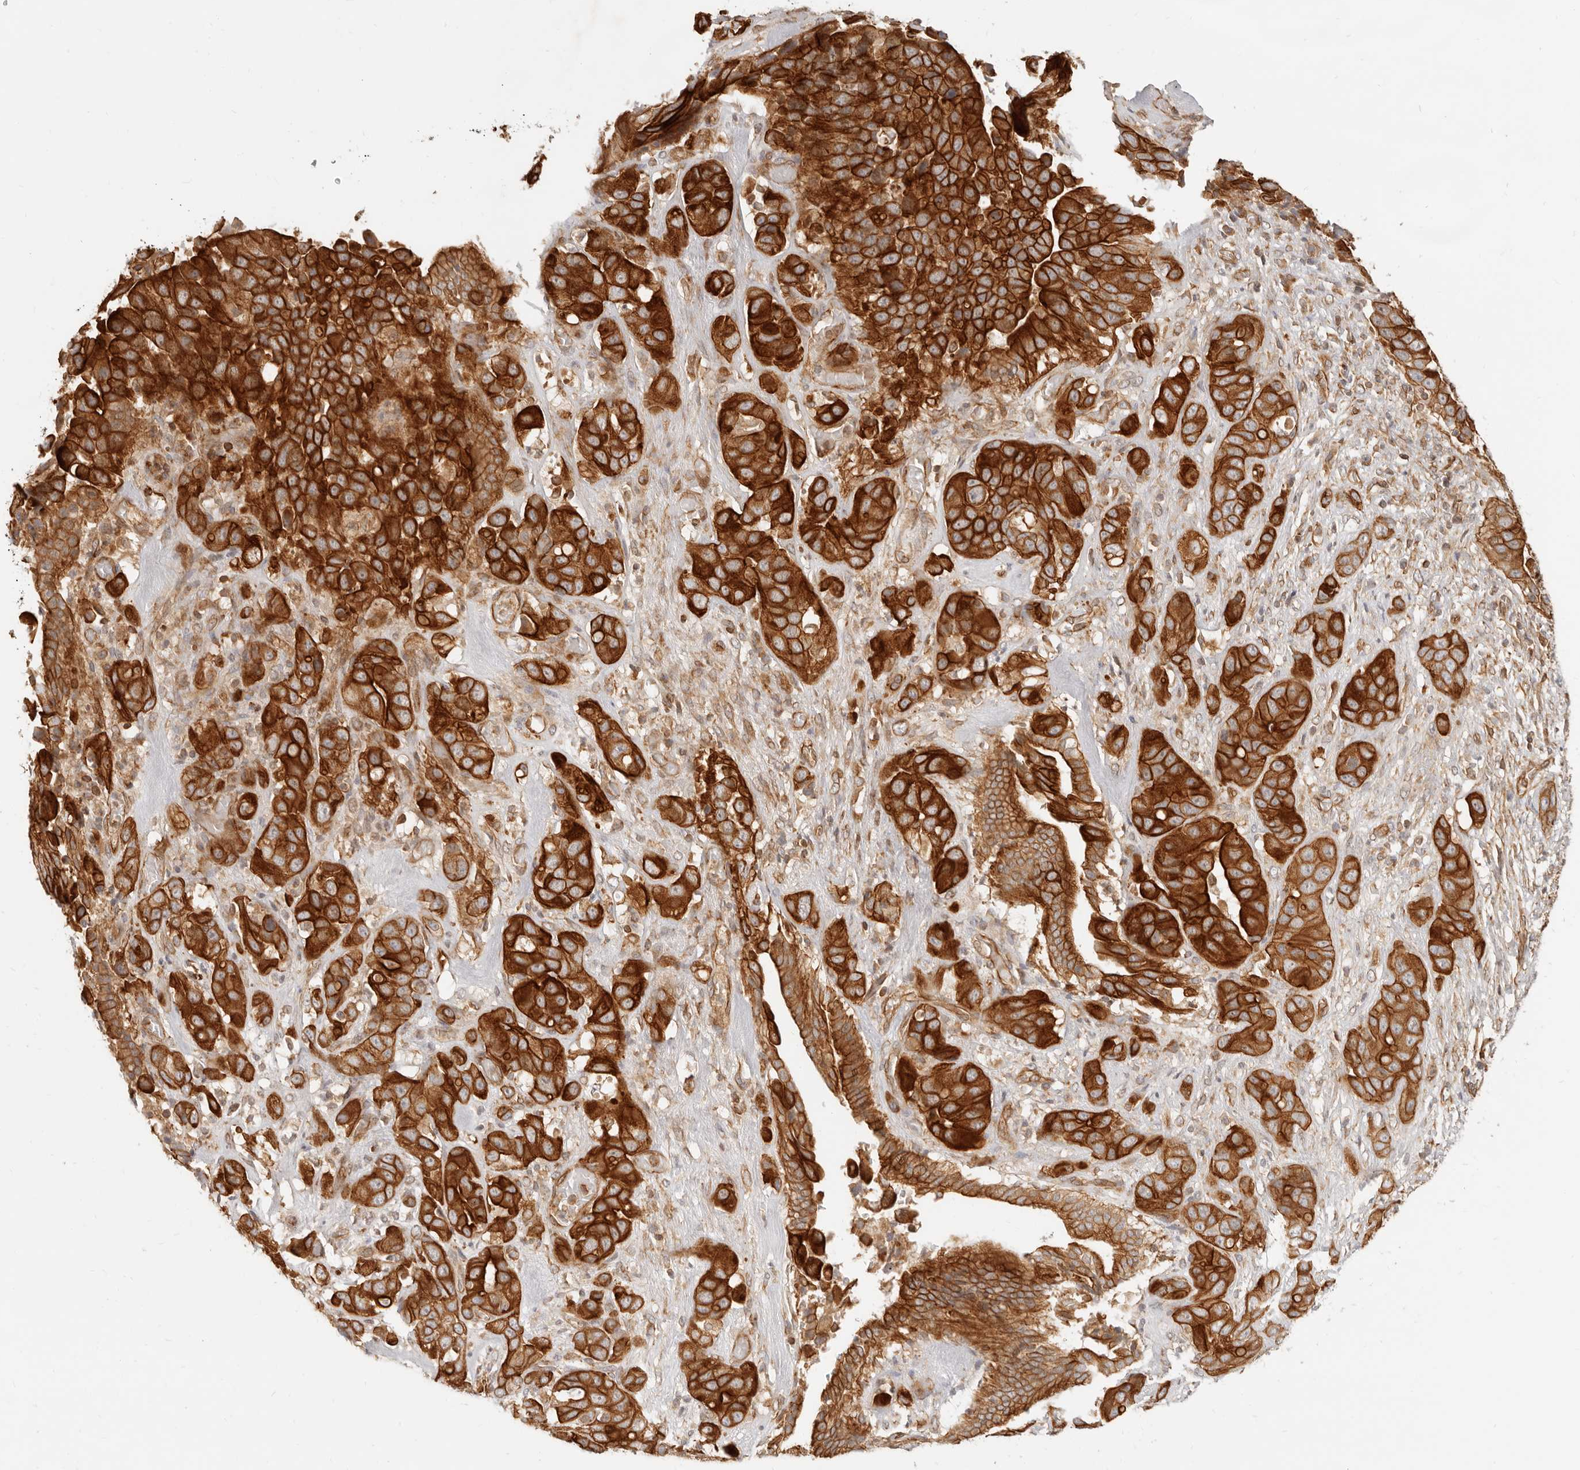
{"staining": {"intensity": "strong", "quantity": ">75%", "location": "cytoplasmic/membranous"}, "tissue": "liver cancer", "cell_type": "Tumor cells", "image_type": "cancer", "snomed": [{"axis": "morphology", "description": "Cholangiocarcinoma"}, {"axis": "topography", "description": "Liver"}], "caption": "Immunohistochemical staining of cholangiocarcinoma (liver) shows high levels of strong cytoplasmic/membranous positivity in approximately >75% of tumor cells.", "gene": "UFSP1", "patient": {"sex": "female", "age": 52}}